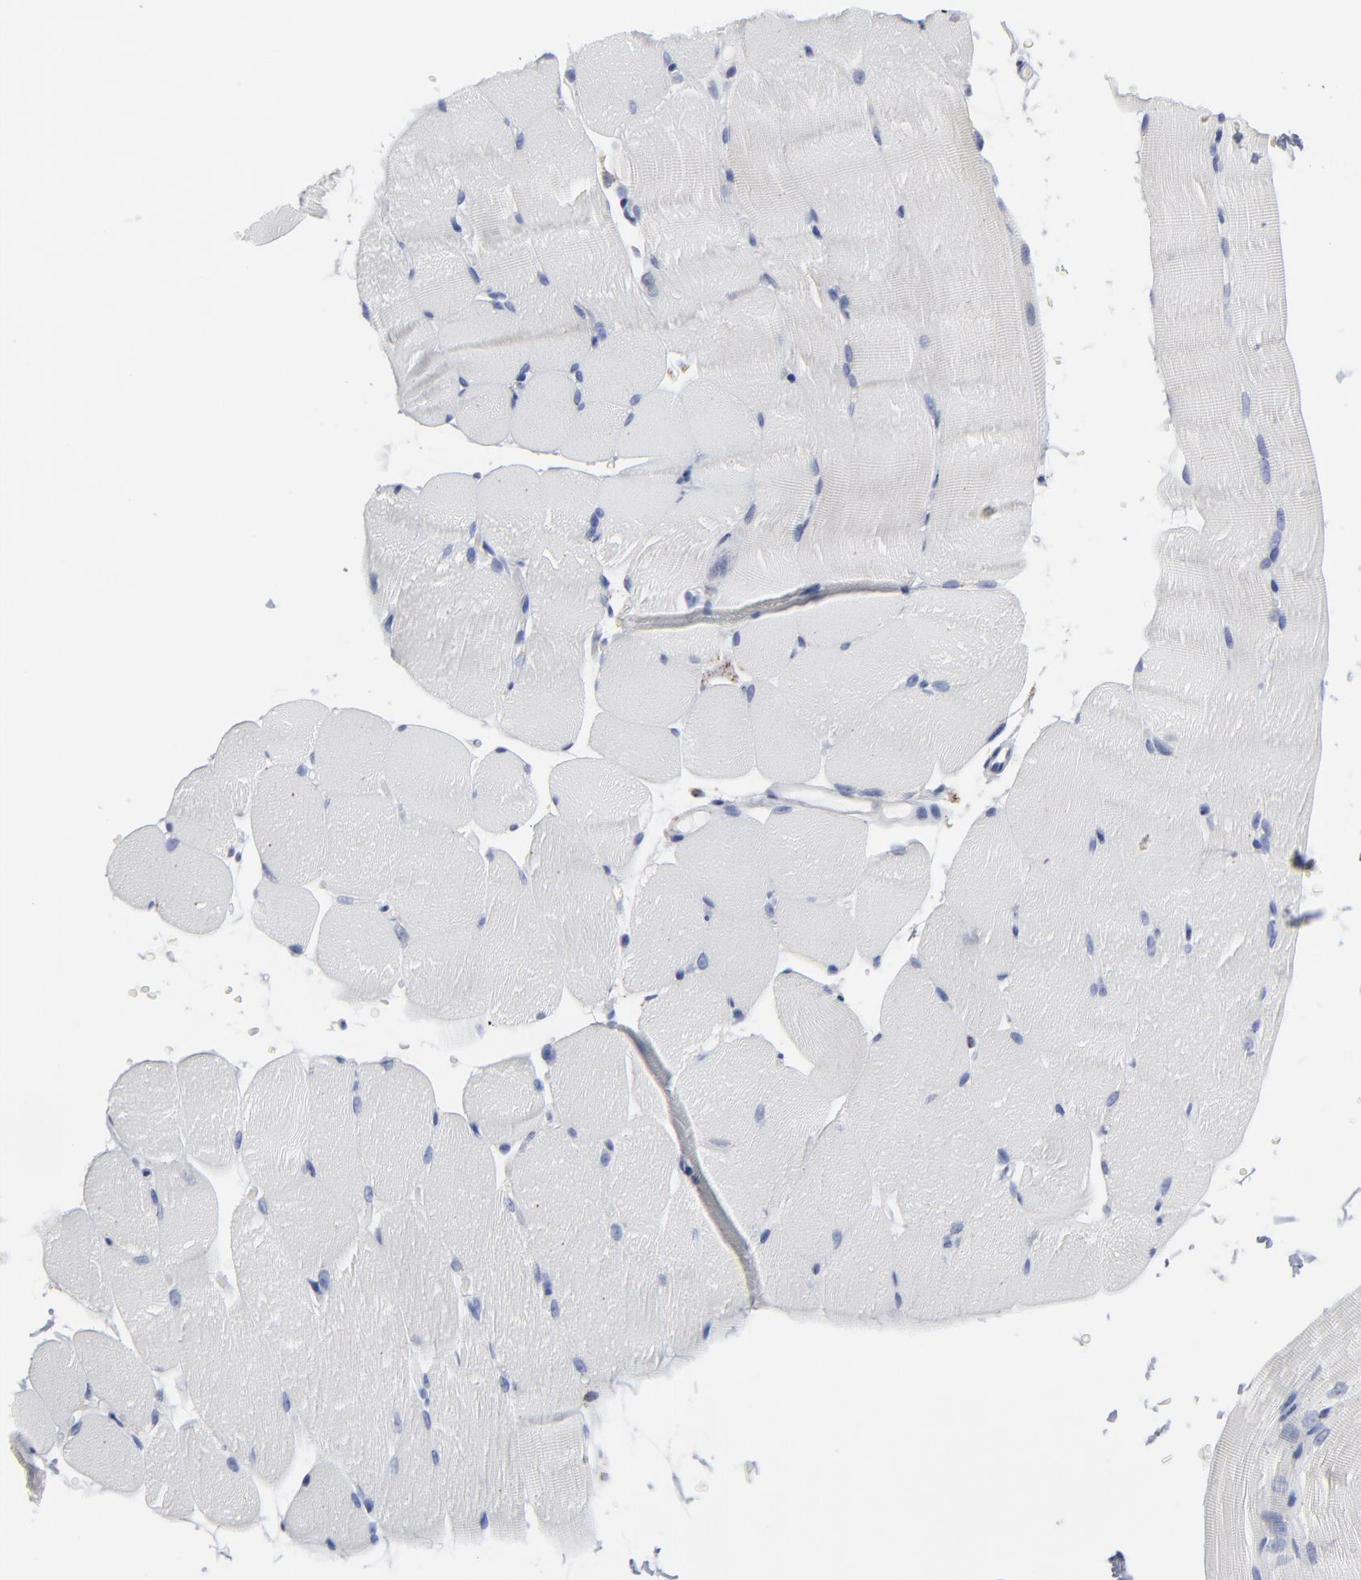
{"staining": {"intensity": "negative", "quantity": "none", "location": "none"}, "tissue": "skeletal muscle", "cell_type": "Myocytes", "image_type": "normal", "snomed": [{"axis": "morphology", "description": "Normal tissue, NOS"}, {"axis": "topography", "description": "Skeletal muscle"}], "caption": "High magnification brightfield microscopy of normal skeletal muscle stained with DAB (3,3'-diaminobenzidine) (brown) and counterstained with hematoxylin (blue): myocytes show no significant positivity.", "gene": "TXNRD2", "patient": {"sex": "female", "age": 37}}